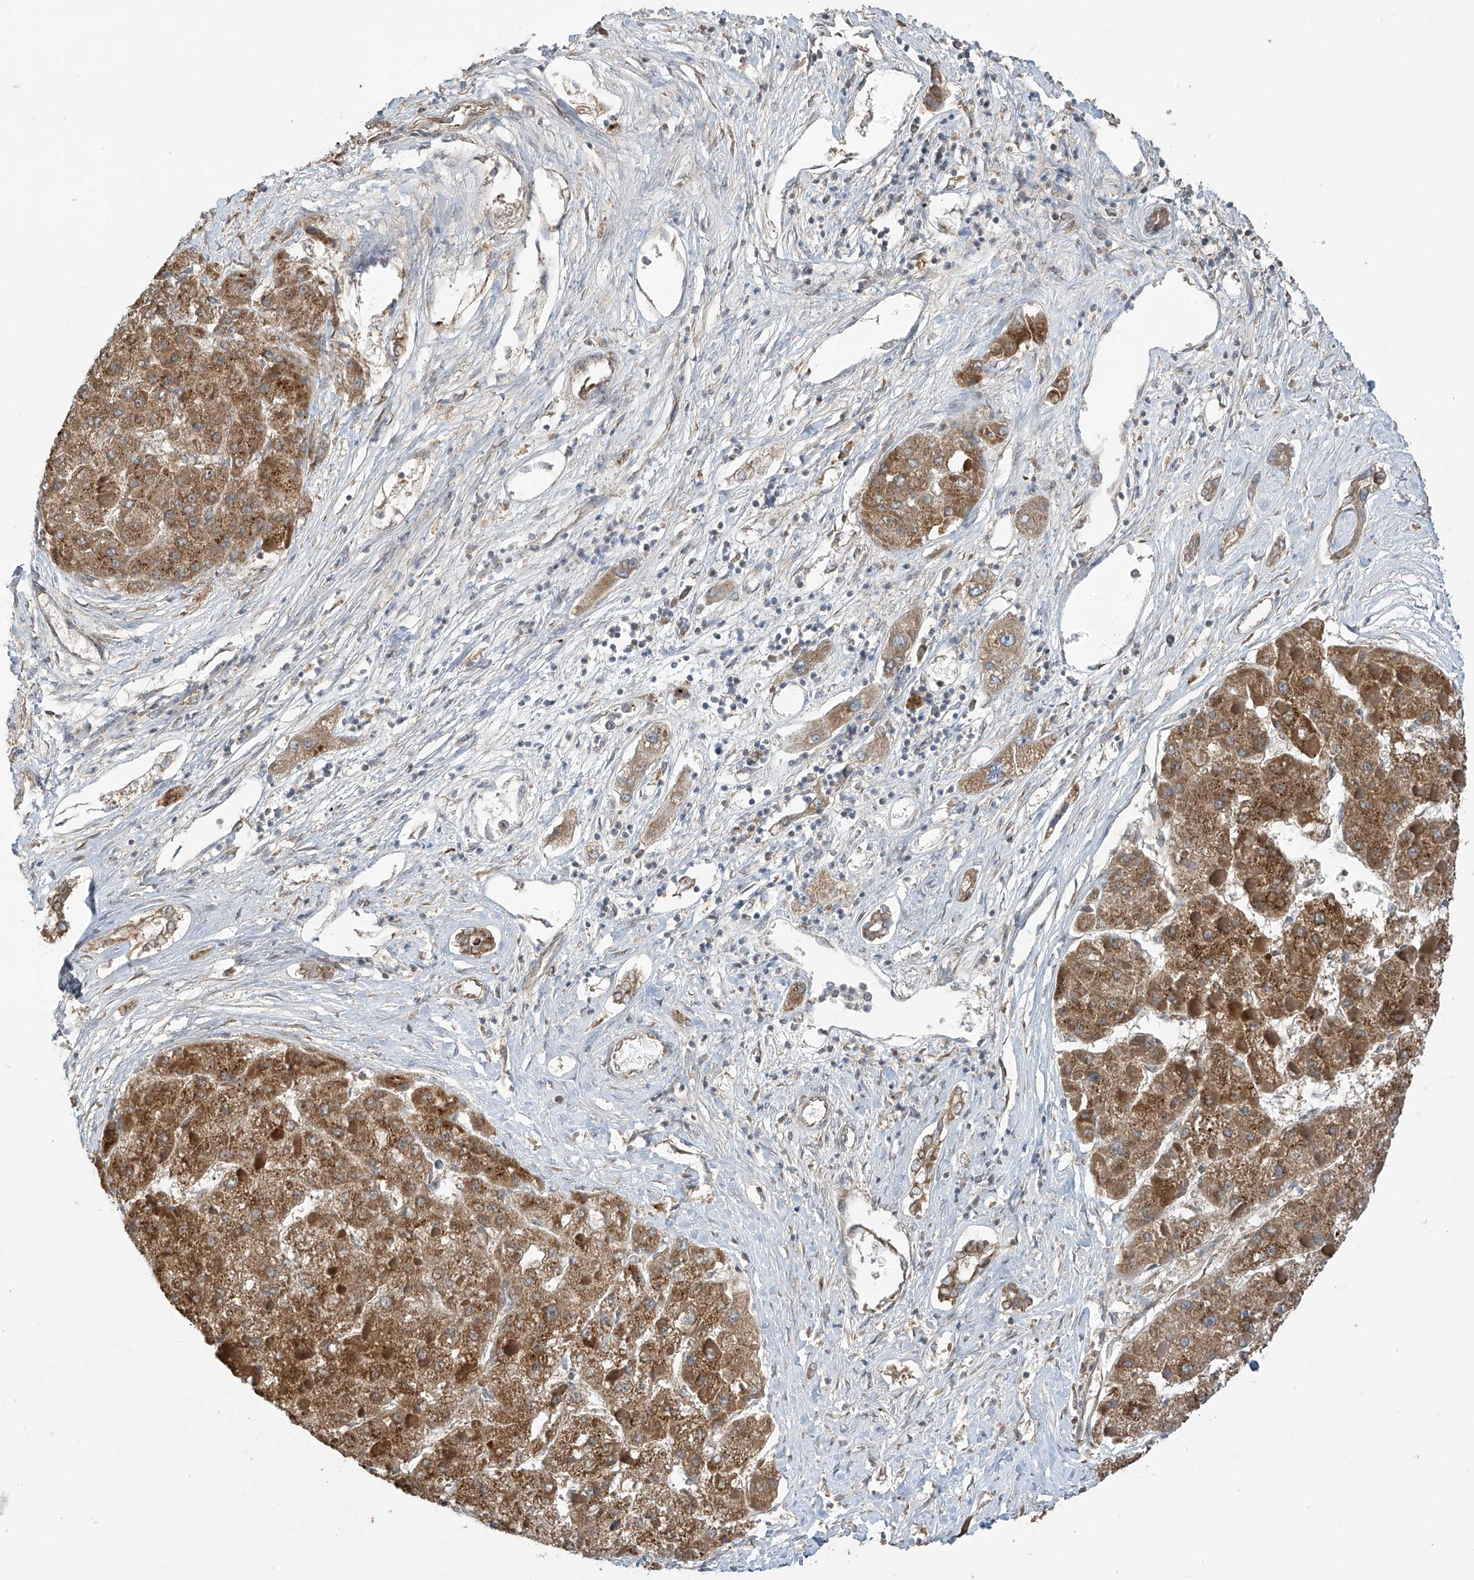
{"staining": {"intensity": "moderate", "quantity": ">75%", "location": "cytoplasmic/membranous"}, "tissue": "liver cancer", "cell_type": "Tumor cells", "image_type": "cancer", "snomed": [{"axis": "morphology", "description": "Carcinoma, Hepatocellular, NOS"}, {"axis": "topography", "description": "Liver"}], "caption": "This photomicrograph demonstrates liver cancer (hepatocellular carcinoma) stained with immunohistochemistry to label a protein in brown. The cytoplasmic/membranous of tumor cells show moderate positivity for the protein. Nuclei are counter-stained blue.", "gene": "PNPT1", "patient": {"sex": "female", "age": 73}}